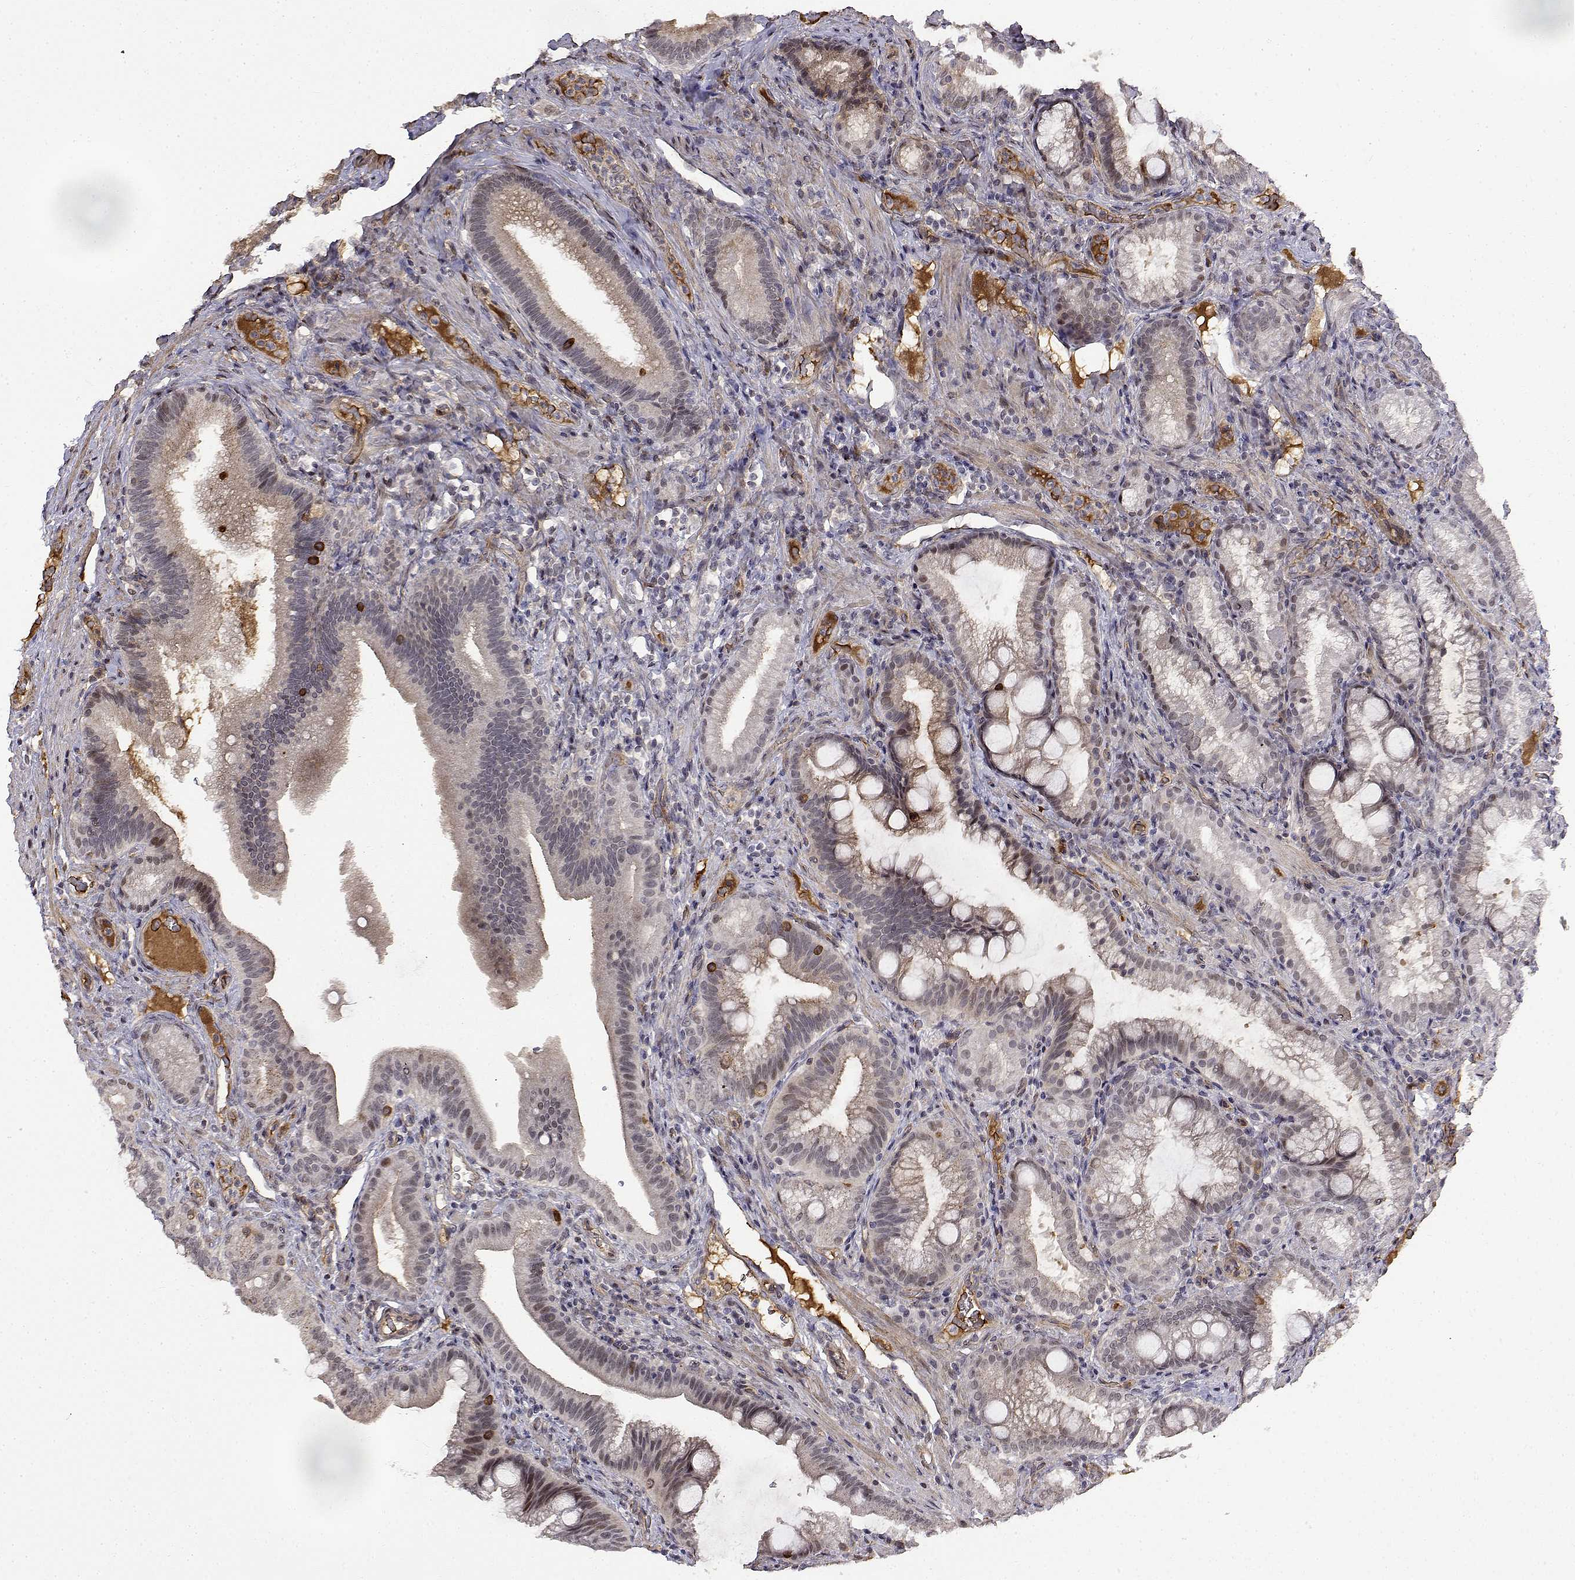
{"staining": {"intensity": "moderate", "quantity": "<25%", "location": "nuclear"}, "tissue": "duodenum", "cell_type": "Glandular cells", "image_type": "normal", "snomed": [{"axis": "morphology", "description": "Normal tissue, NOS"}, {"axis": "topography", "description": "Pancreas"}, {"axis": "topography", "description": "Duodenum"}], "caption": "Benign duodenum shows moderate nuclear expression in about <25% of glandular cells, visualized by immunohistochemistry. (Brightfield microscopy of DAB IHC at high magnification).", "gene": "ITGA7", "patient": {"sex": "male", "age": 59}}